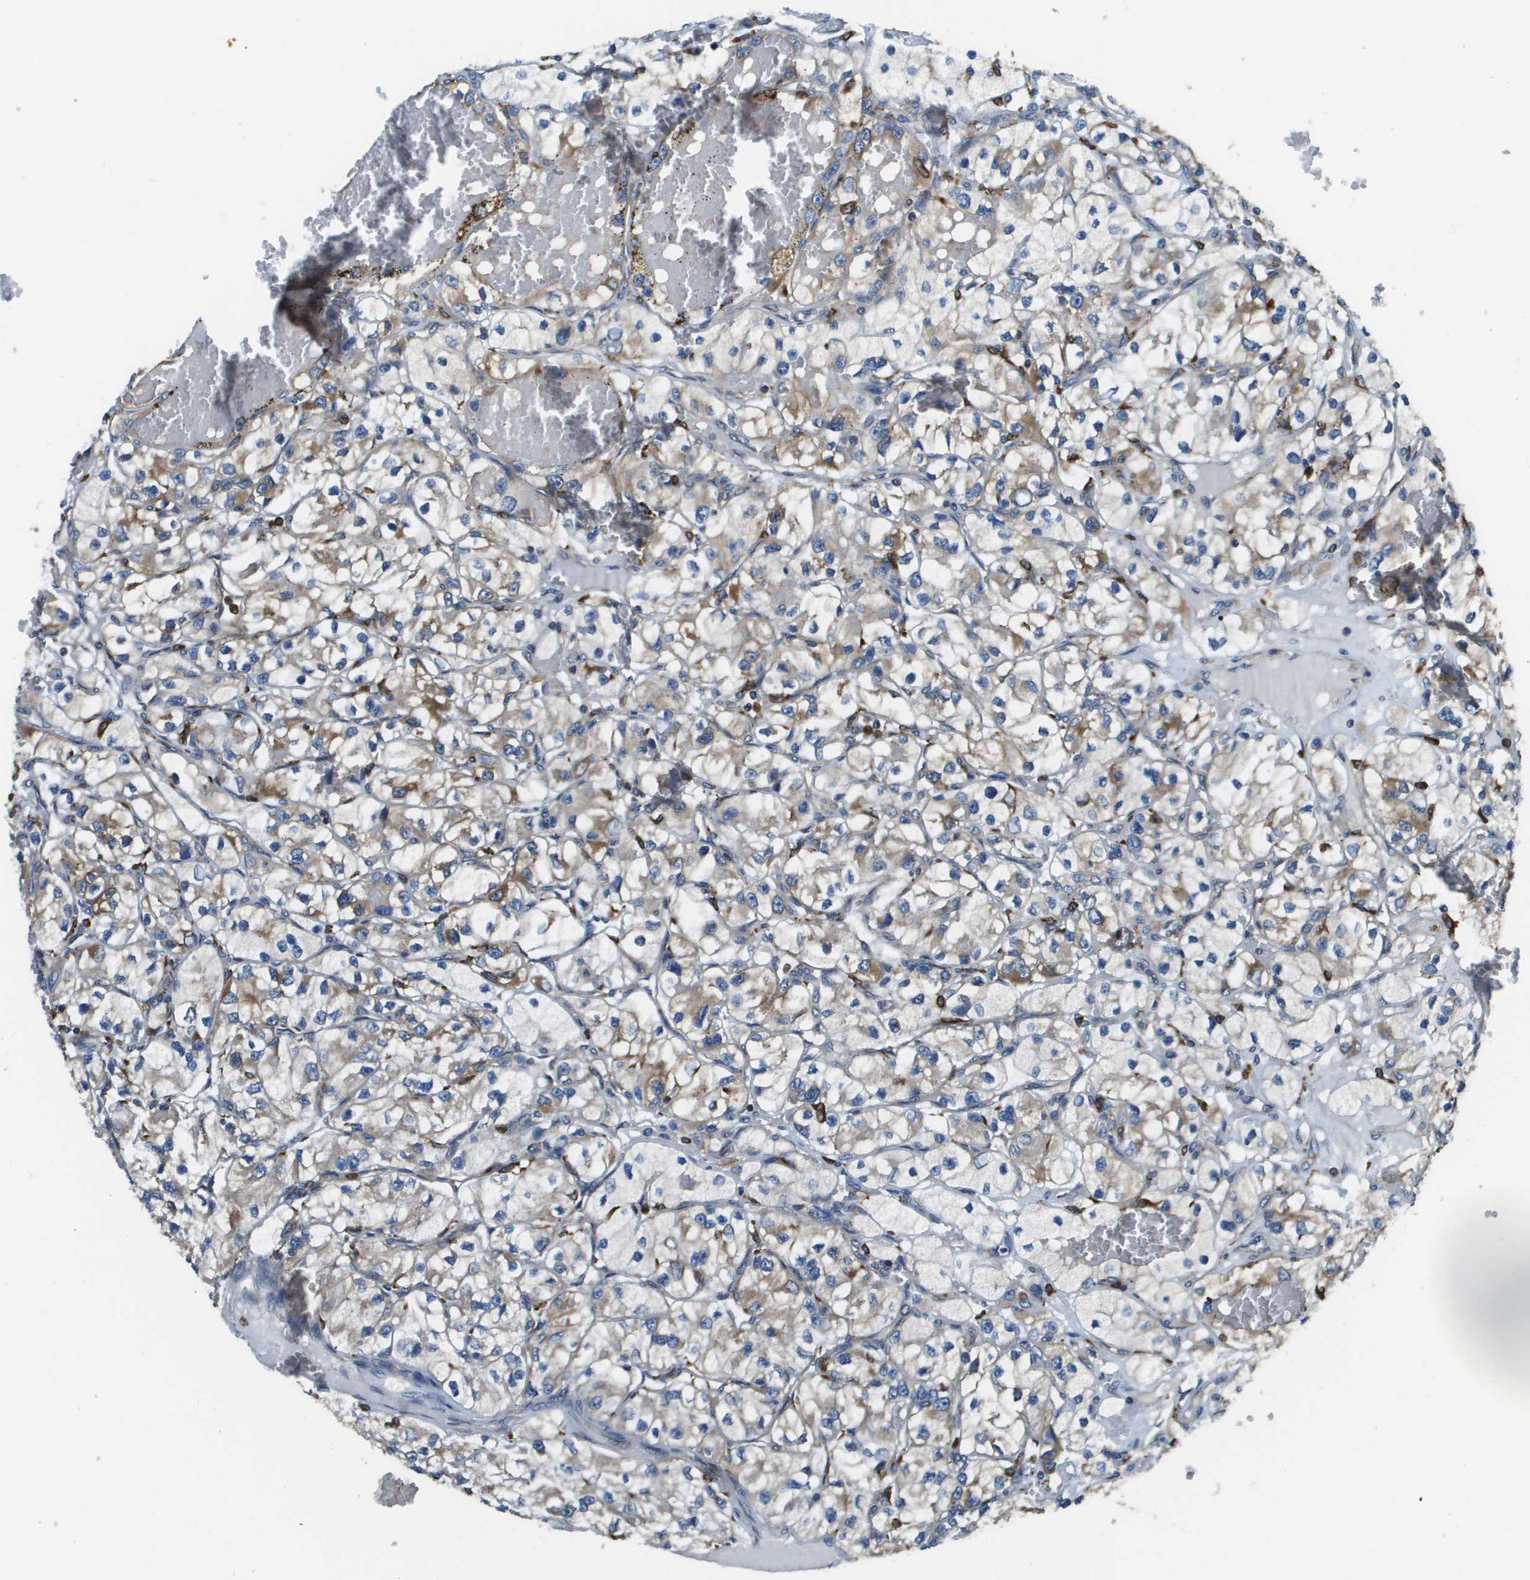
{"staining": {"intensity": "weak", "quantity": "<25%", "location": "cytoplasmic/membranous"}, "tissue": "renal cancer", "cell_type": "Tumor cells", "image_type": "cancer", "snomed": [{"axis": "morphology", "description": "Adenocarcinoma, NOS"}, {"axis": "topography", "description": "Kidney"}], "caption": "Renal adenocarcinoma stained for a protein using immunohistochemistry (IHC) exhibits no staining tumor cells.", "gene": "CNPY3", "patient": {"sex": "female", "age": 57}}